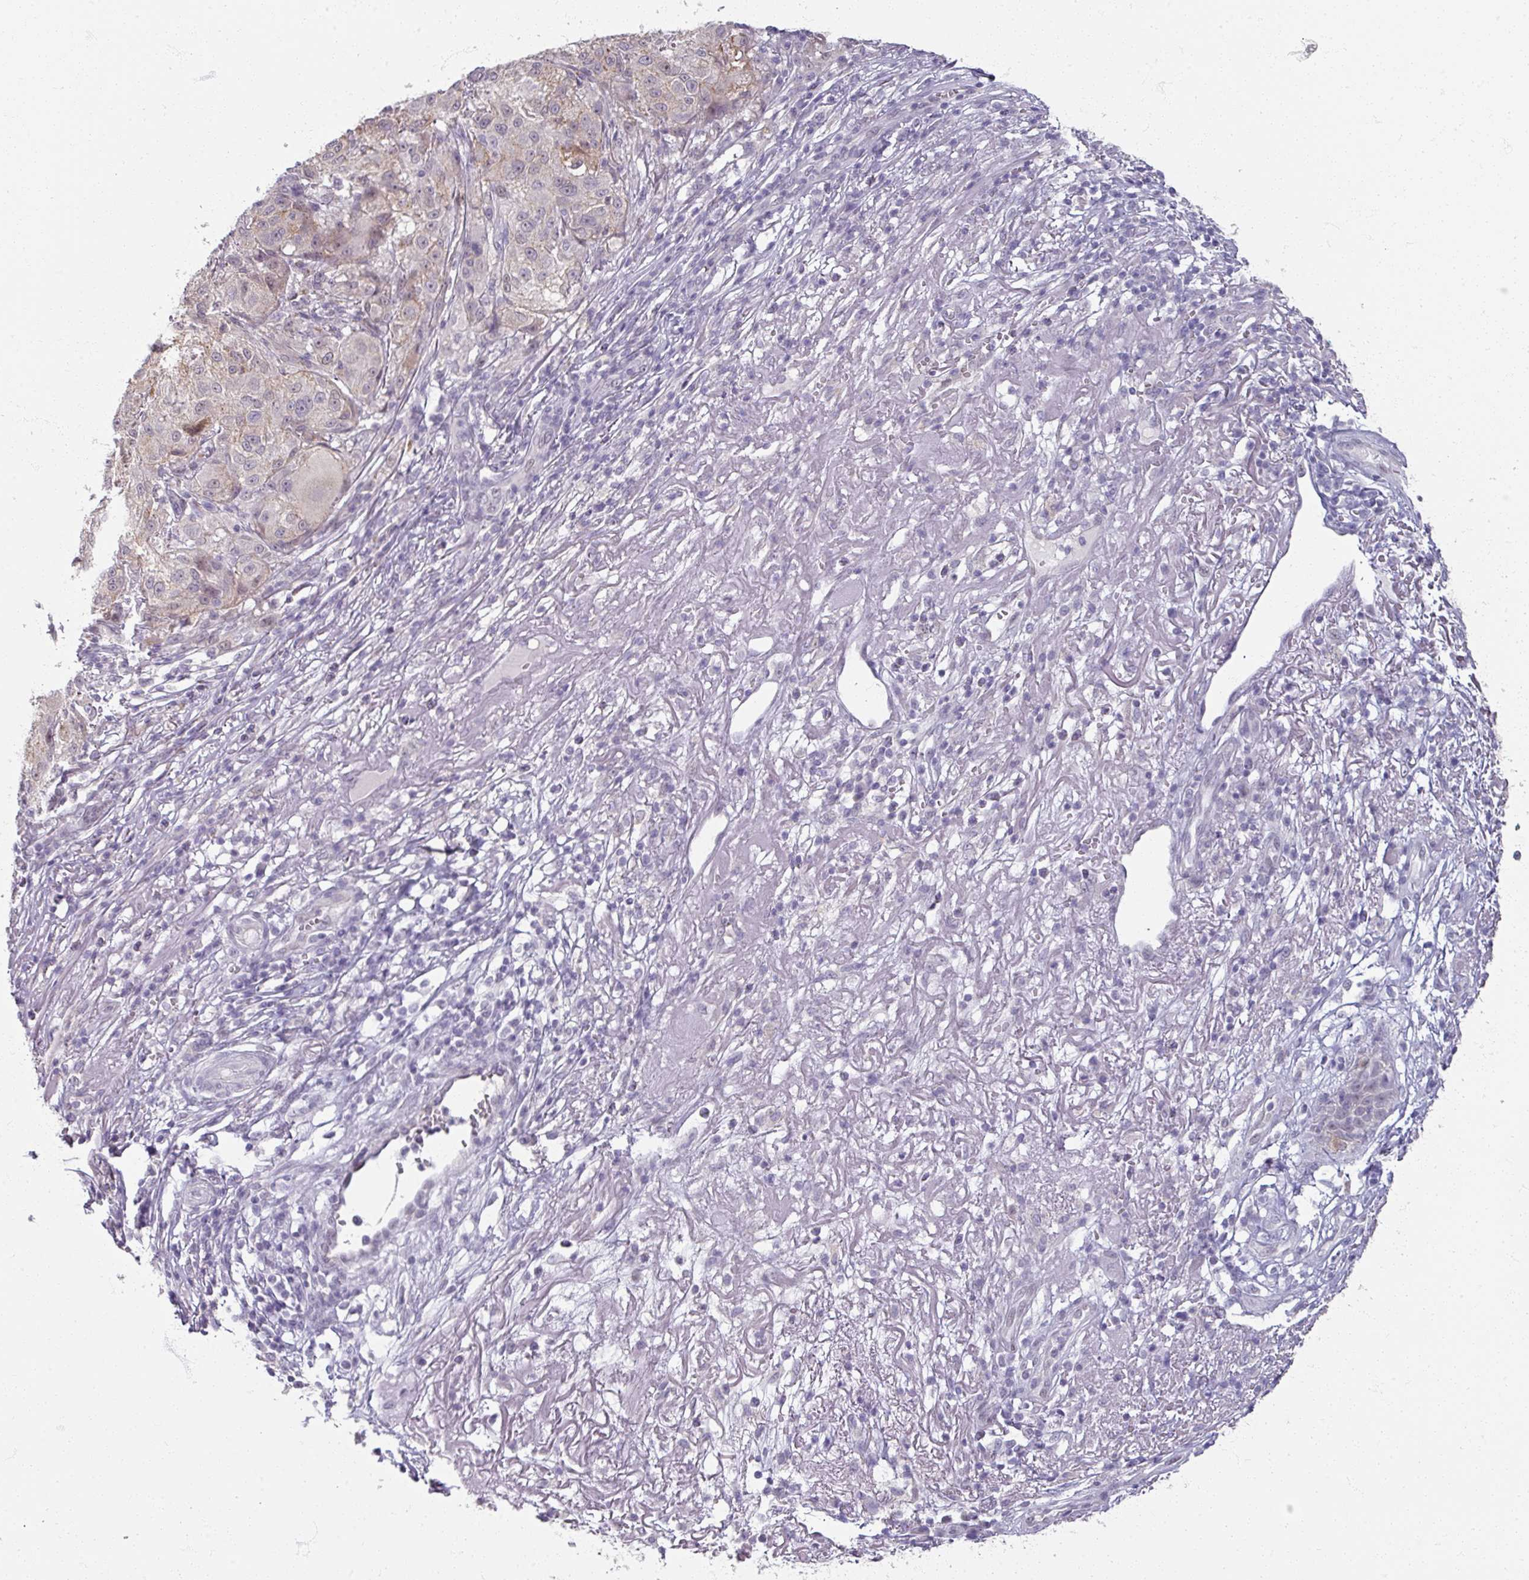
{"staining": {"intensity": "negative", "quantity": "none", "location": "none"}, "tissue": "melanoma", "cell_type": "Tumor cells", "image_type": "cancer", "snomed": [{"axis": "morphology", "description": "Necrosis, NOS"}, {"axis": "morphology", "description": "Malignant melanoma, NOS"}, {"axis": "topography", "description": "Skin"}], "caption": "The micrograph displays no staining of tumor cells in melanoma.", "gene": "SOX11", "patient": {"sex": "female", "age": 87}}